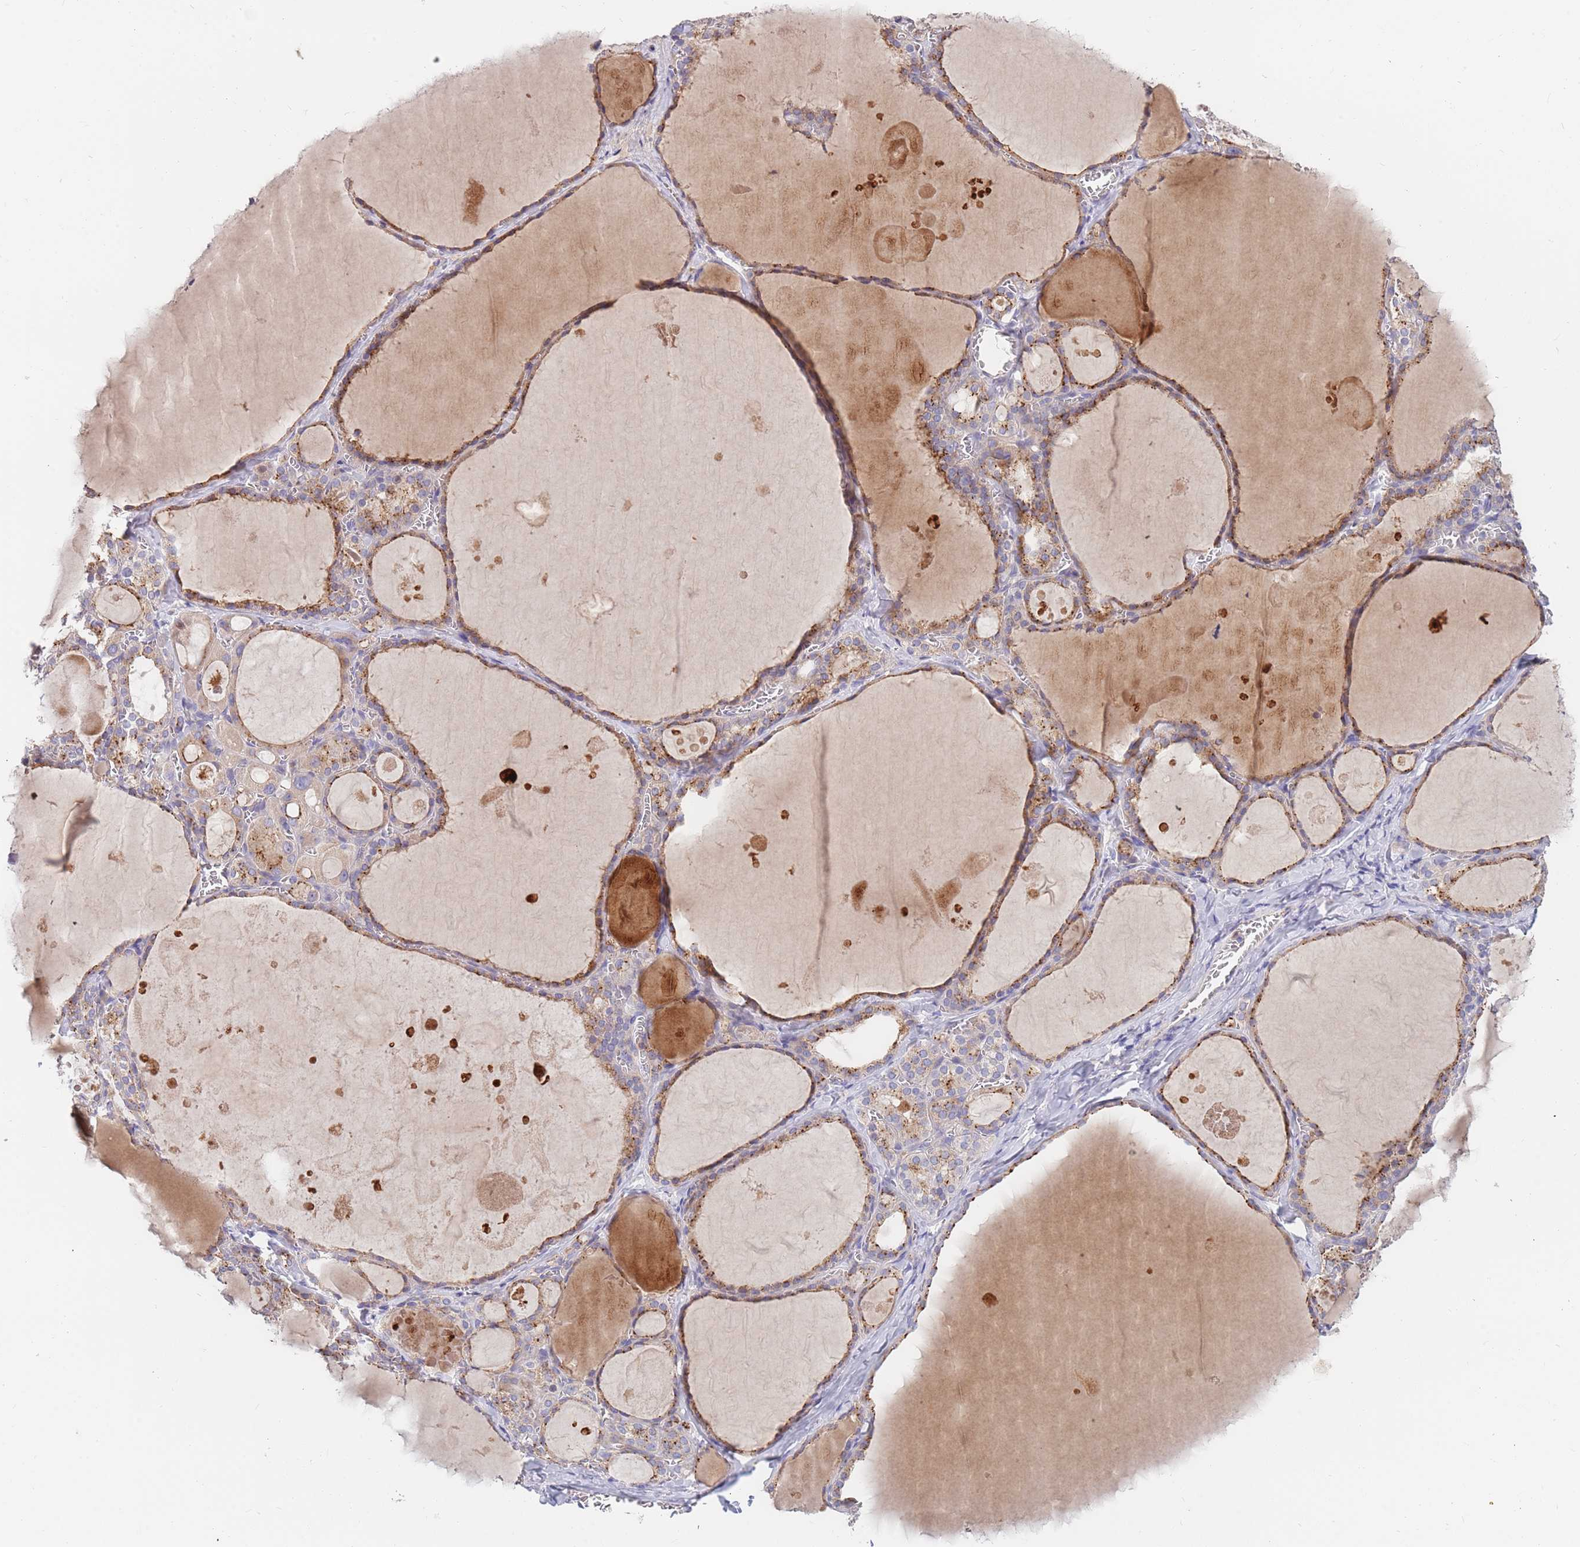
{"staining": {"intensity": "strong", "quantity": "25%-75%", "location": "cytoplasmic/membranous"}, "tissue": "thyroid gland", "cell_type": "Glandular cells", "image_type": "normal", "snomed": [{"axis": "morphology", "description": "Normal tissue, NOS"}, {"axis": "topography", "description": "Thyroid gland"}], "caption": "A histopathology image showing strong cytoplasmic/membranous staining in about 25%-75% of glandular cells in unremarkable thyroid gland, as visualized by brown immunohistochemical staining.", "gene": "BORCS5", "patient": {"sex": "male", "age": 56}}